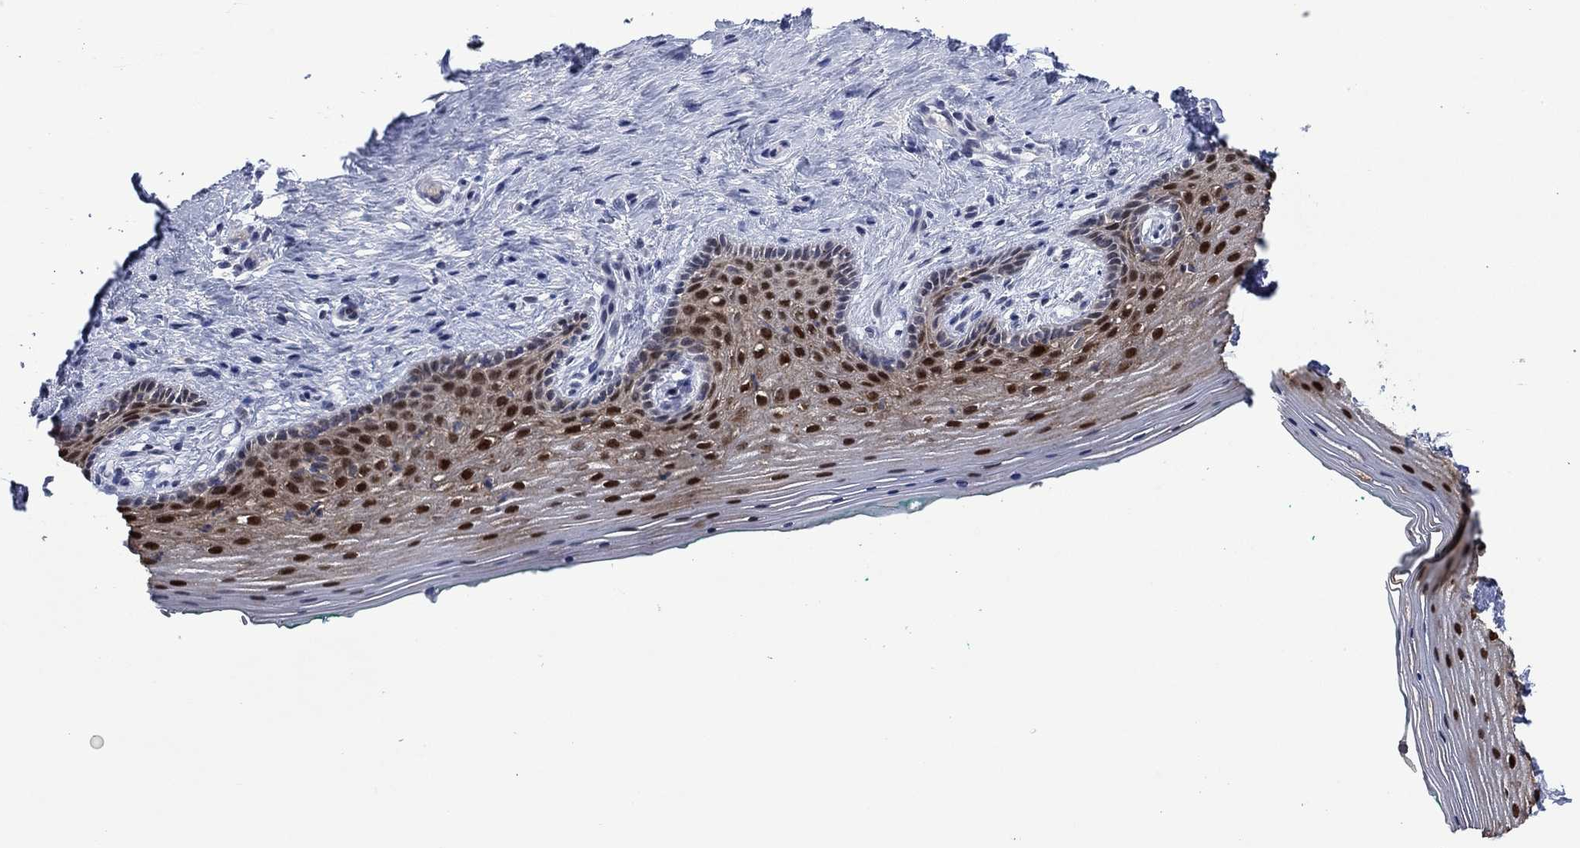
{"staining": {"intensity": "moderate", "quantity": "25%-75%", "location": "nuclear"}, "tissue": "vagina", "cell_type": "Squamous epithelial cells", "image_type": "normal", "snomed": [{"axis": "morphology", "description": "Normal tissue, NOS"}, {"axis": "topography", "description": "Vagina"}], "caption": "Immunohistochemical staining of normal vagina shows moderate nuclear protein expression in about 25%-75% of squamous epithelial cells.", "gene": "AGL", "patient": {"sex": "female", "age": 45}}